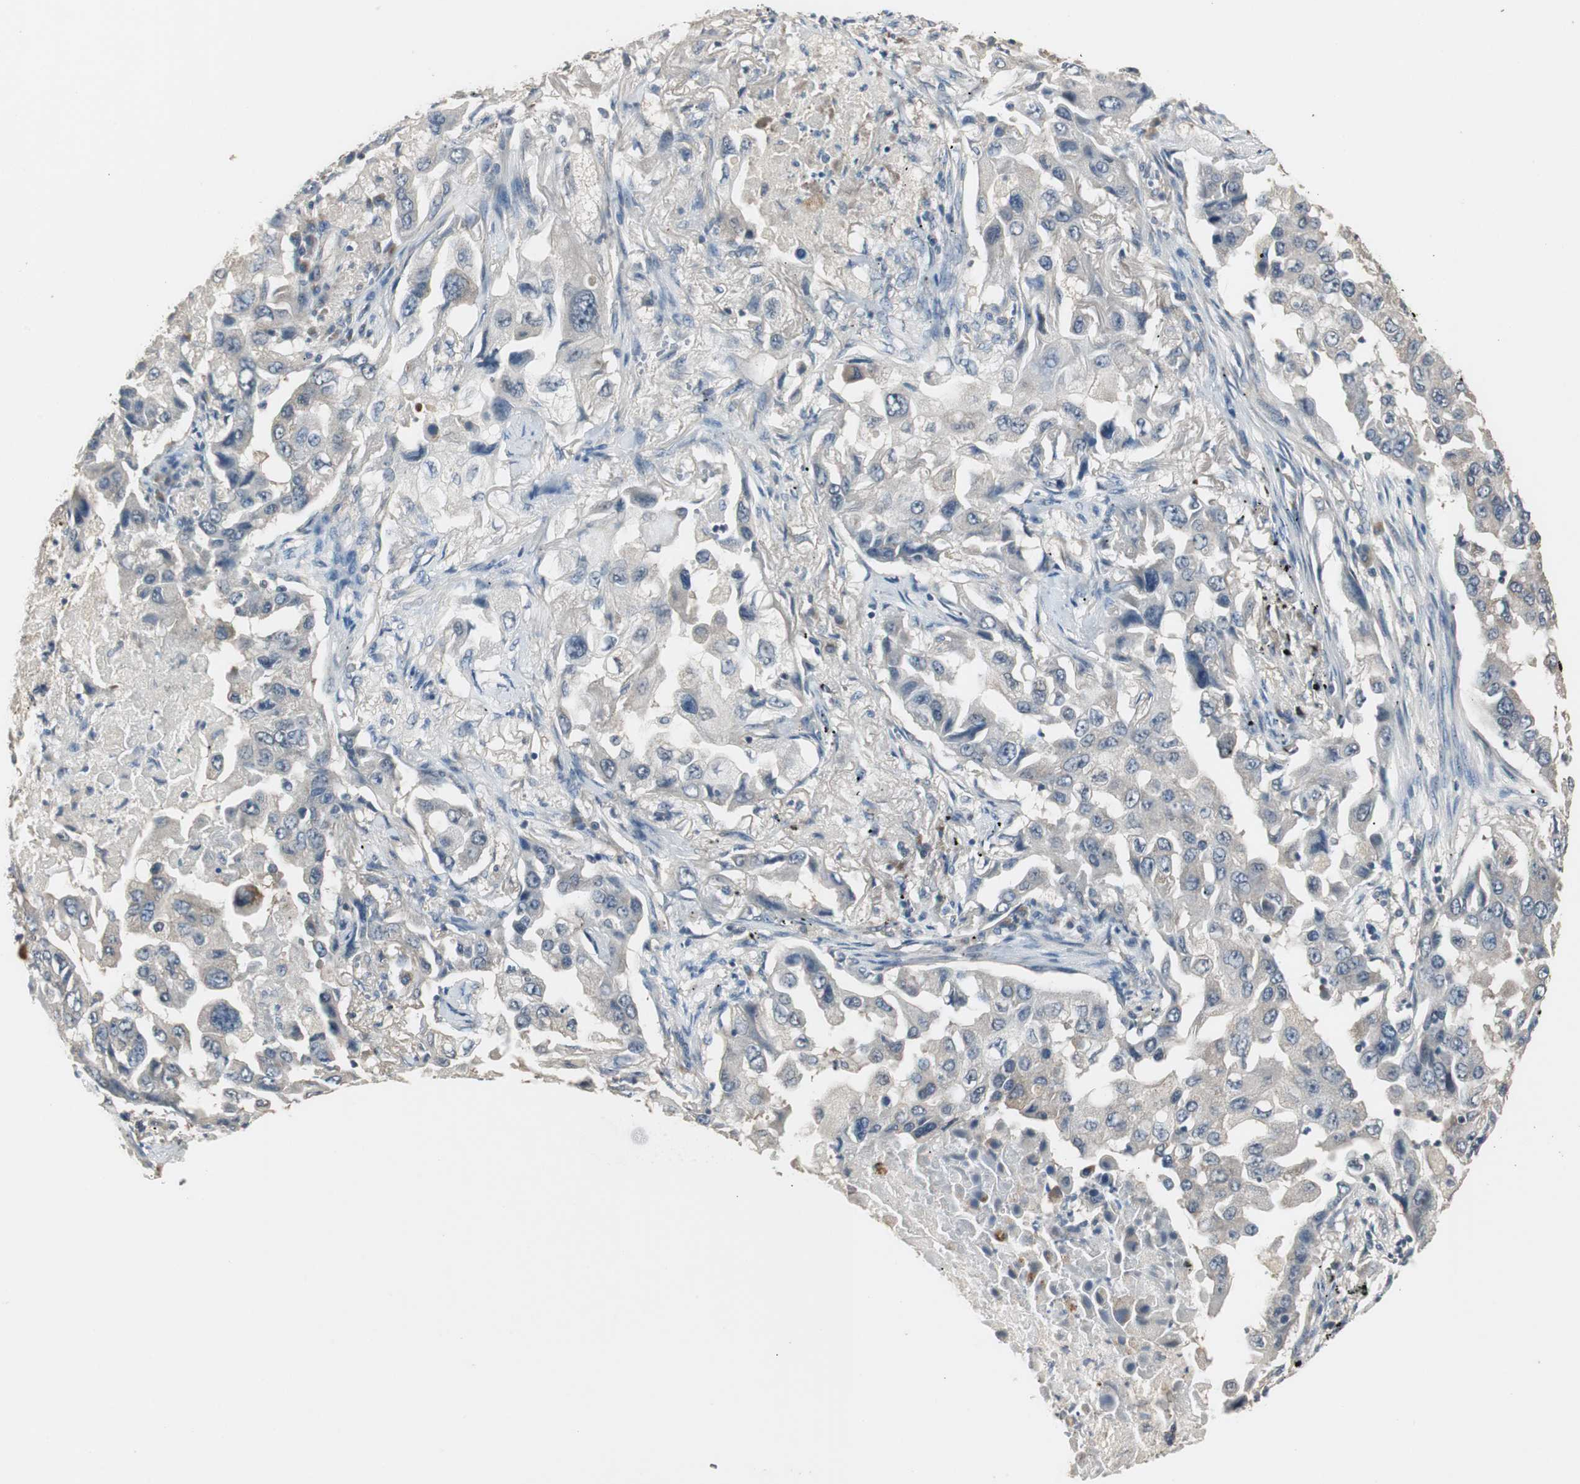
{"staining": {"intensity": "weak", "quantity": "<25%", "location": "cytoplasmic/membranous"}, "tissue": "lung cancer", "cell_type": "Tumor cells", "image_type": "cancer", "snomed": [{"axis": "morphology", "description": "Adenocarcinoma, NOS"}, {"axis": "topography", "description": "Lung"}], "caption": "This is an IHC micrograph of lung adenocarcinoma. There is no positivity in tumor cells.", "gene": "PTPRN2", "patient": {"sex": "female", "age": 65}}